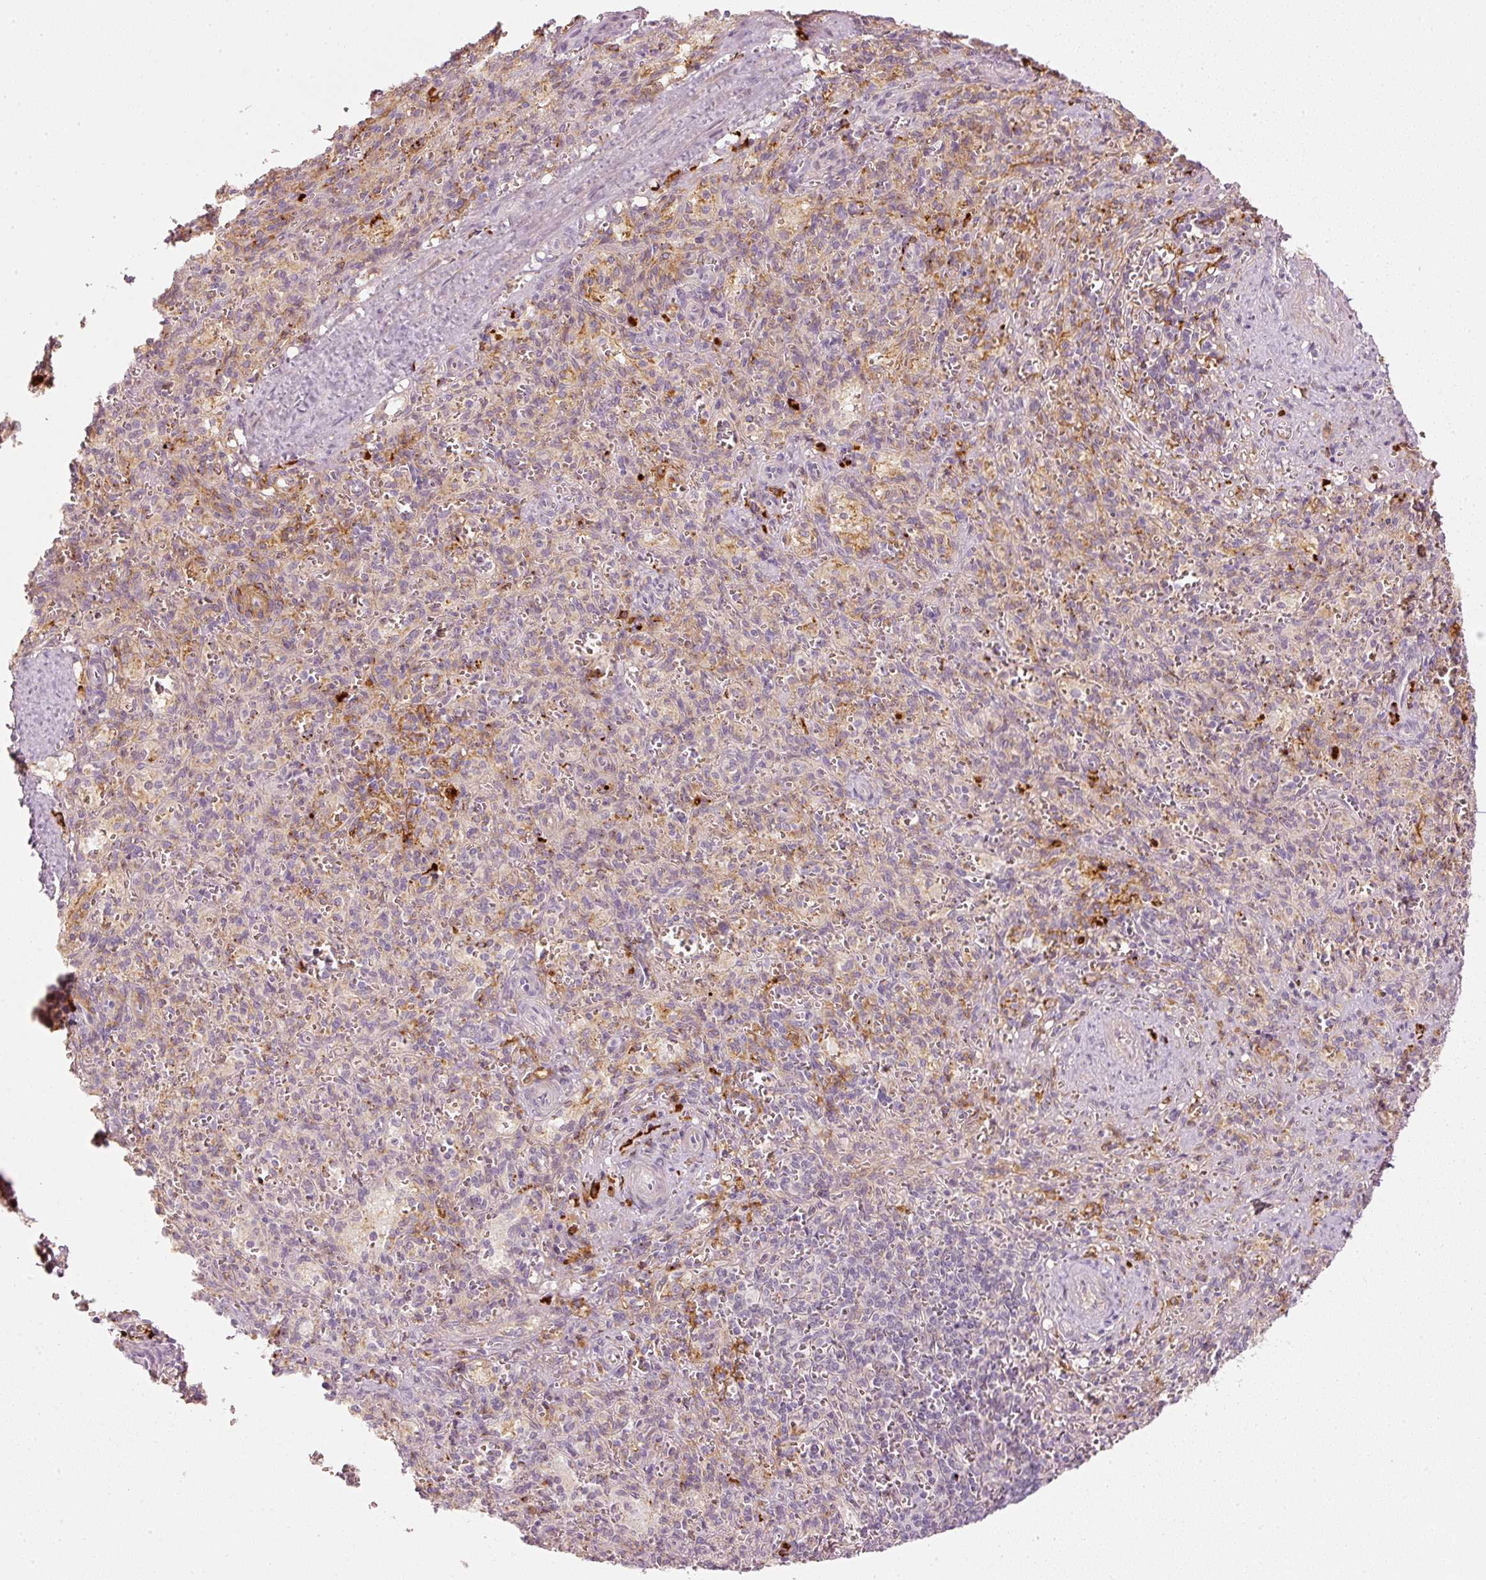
{"staining": {"intensity": "moderate", "quantity": "<25%", "location": "cytoplasmic/membranous"}, "tissue": "spleen", "cell_type": "Cells in red pulp", "image_type": "normal", "snomed": [{"axis": "morphology", "description": "Normal tissue, NOS"}, {"axis": "topography", "description": "Spleen"}], "caption": "The micrograph demonstrates a brown stain indicating the presence of a protein in the cytoplasmic/membranous of cells in red pulp in spleen. Nuclei are stained in blue.", "gene": "VCAM1", "patient": {"sex": "female", "age": 26}}